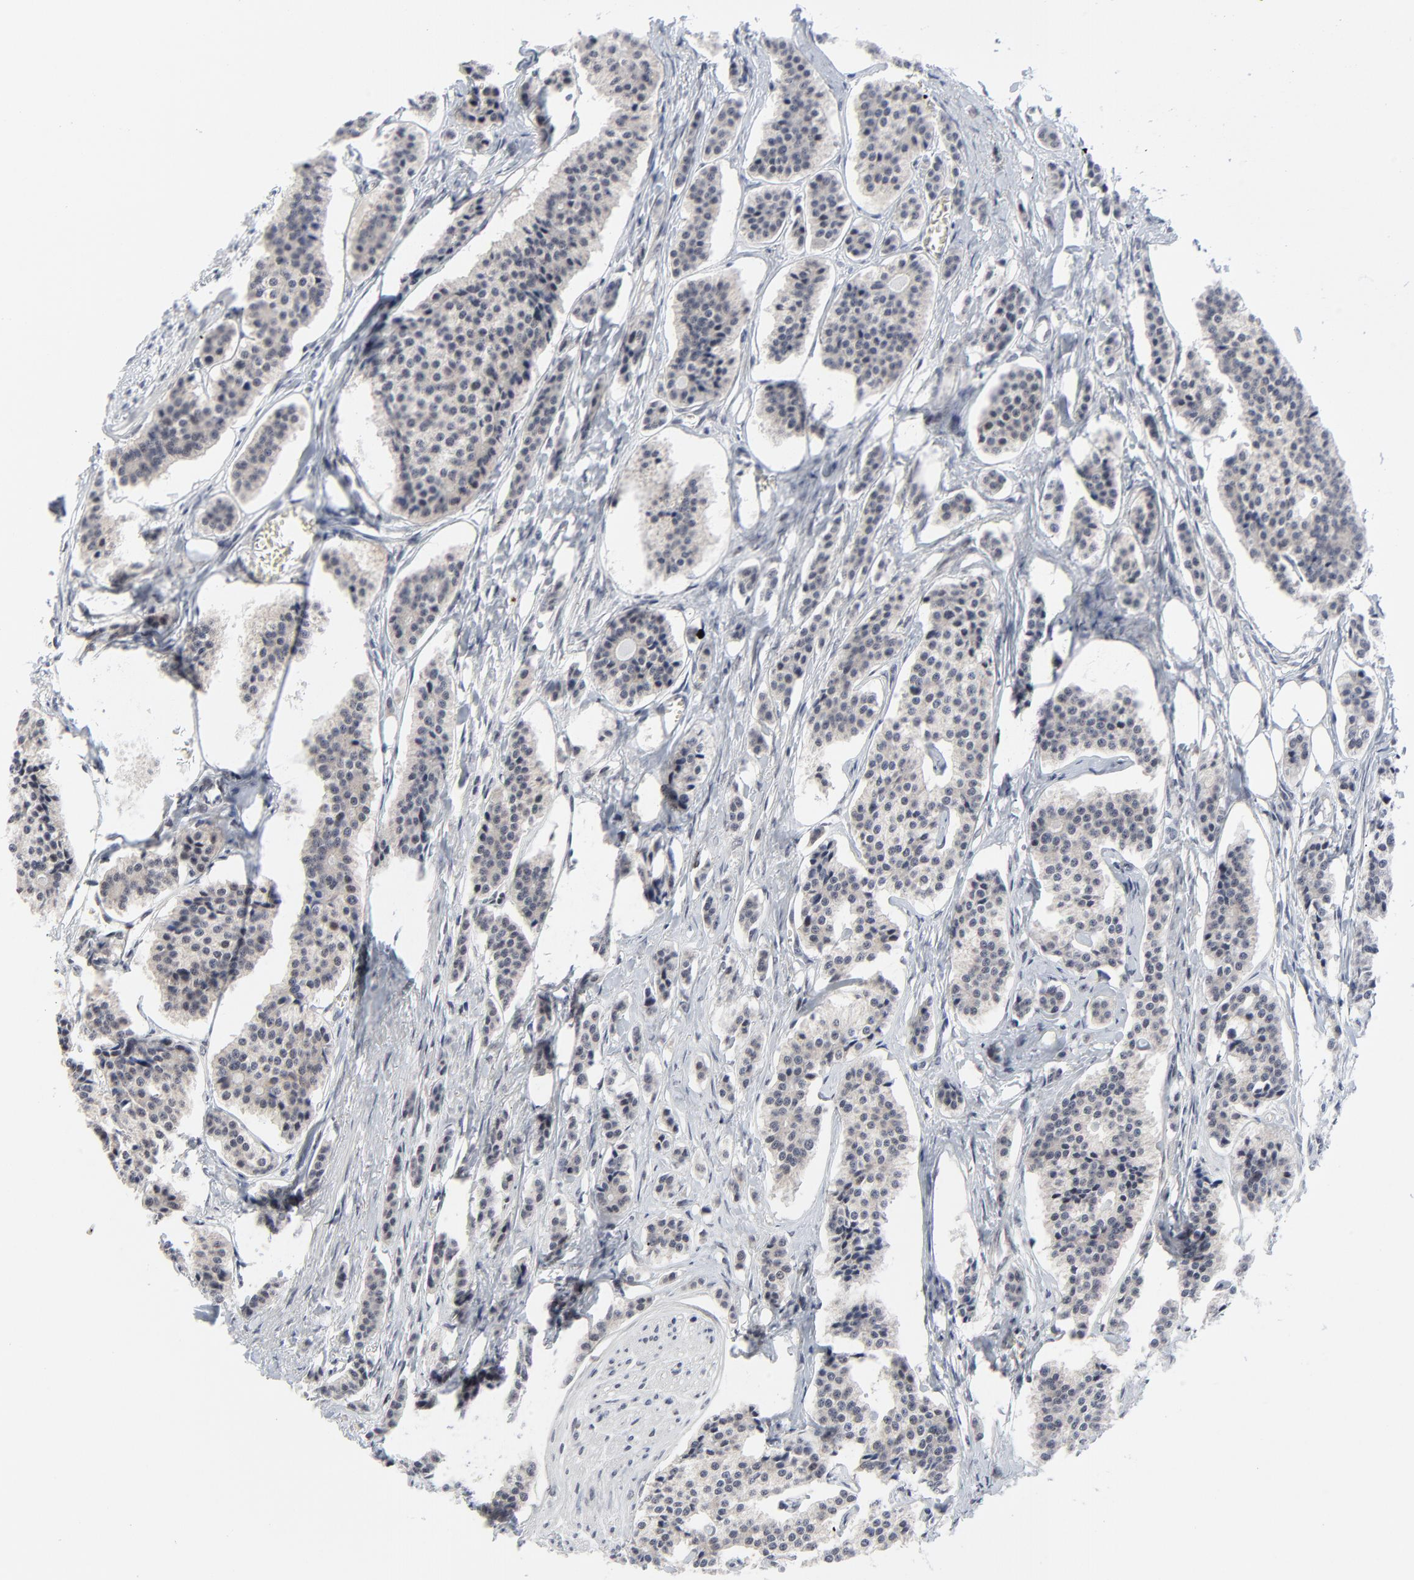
{"staining": {"intensity": "negative", "quantity": "none", "location": "none"}, "tissue": "carcinoid", "cell_type": "Tumor cells", "image_type": "cancer", "snomed": [{"axis": "morphology", "description": "Carcinoid, malignant, NOS"}, {"axis": "topography", "description": "Small intestine"}], "caption": "High power microscopy histopathology image of an immunohistochemistry histopathology image of carcinoid, revealing no significant positivity in tumor cells. (IHC, brightfield microscopy, high magnification).", "gene": "ZNF589", "patient": {"sex": "male", "age": 63}}